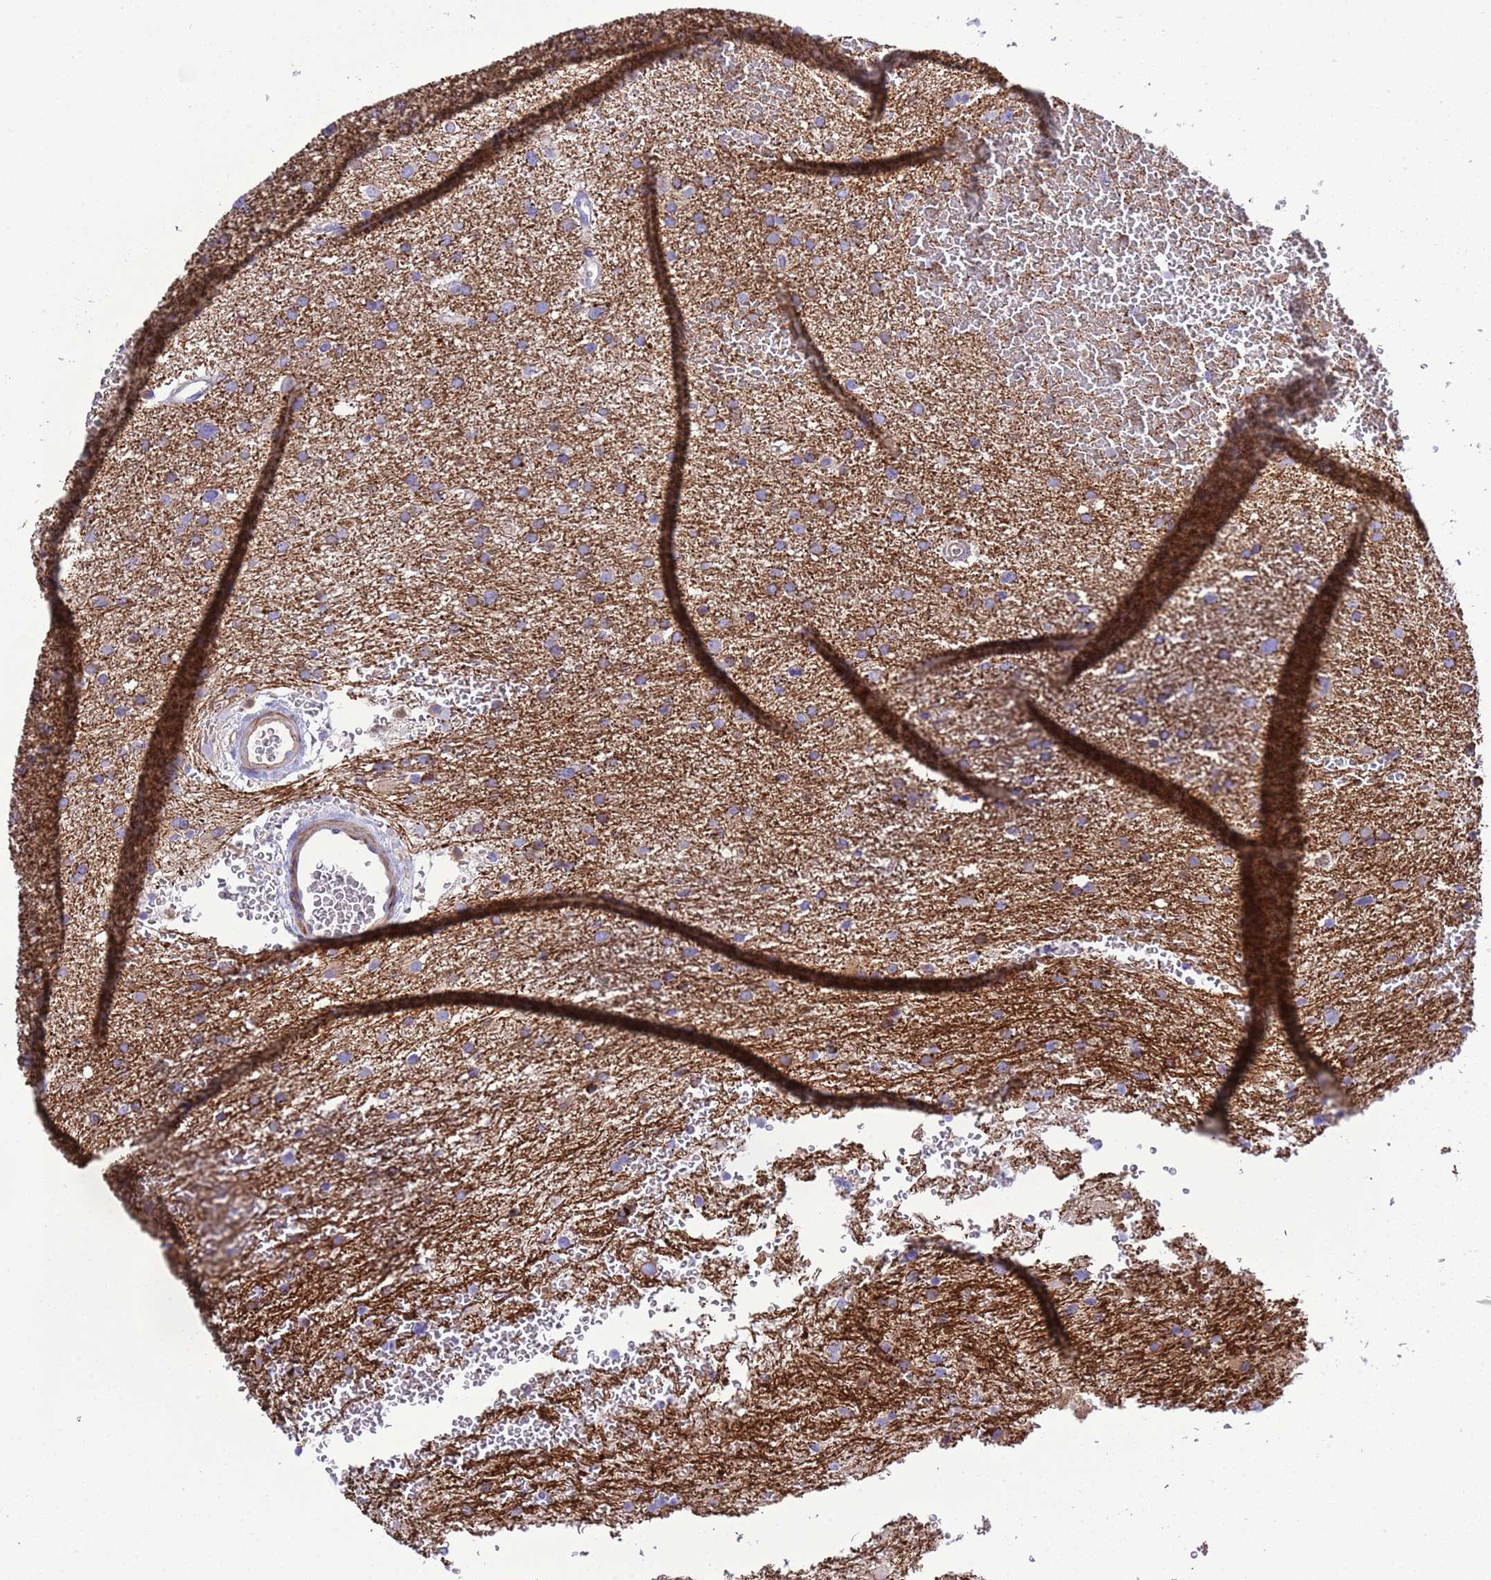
{"staining": {"intensity": "weak", "quantity": "<25%", "location": "cytoplasmic/membranous"}, "tissue": "glioma", "cell_type": "Tumor cells", "image_type": "cancer", "snomed": [{"axis": "morphology", "description": "Glioma, malignant, High grade"}, {"axis": "topography", "description": "Cerebral cortex"}], "caption": "There is no significant positivity in tumor cells of glioma.", "gene": "KICS2", "patient": {"sex": "female", "age": 36}}